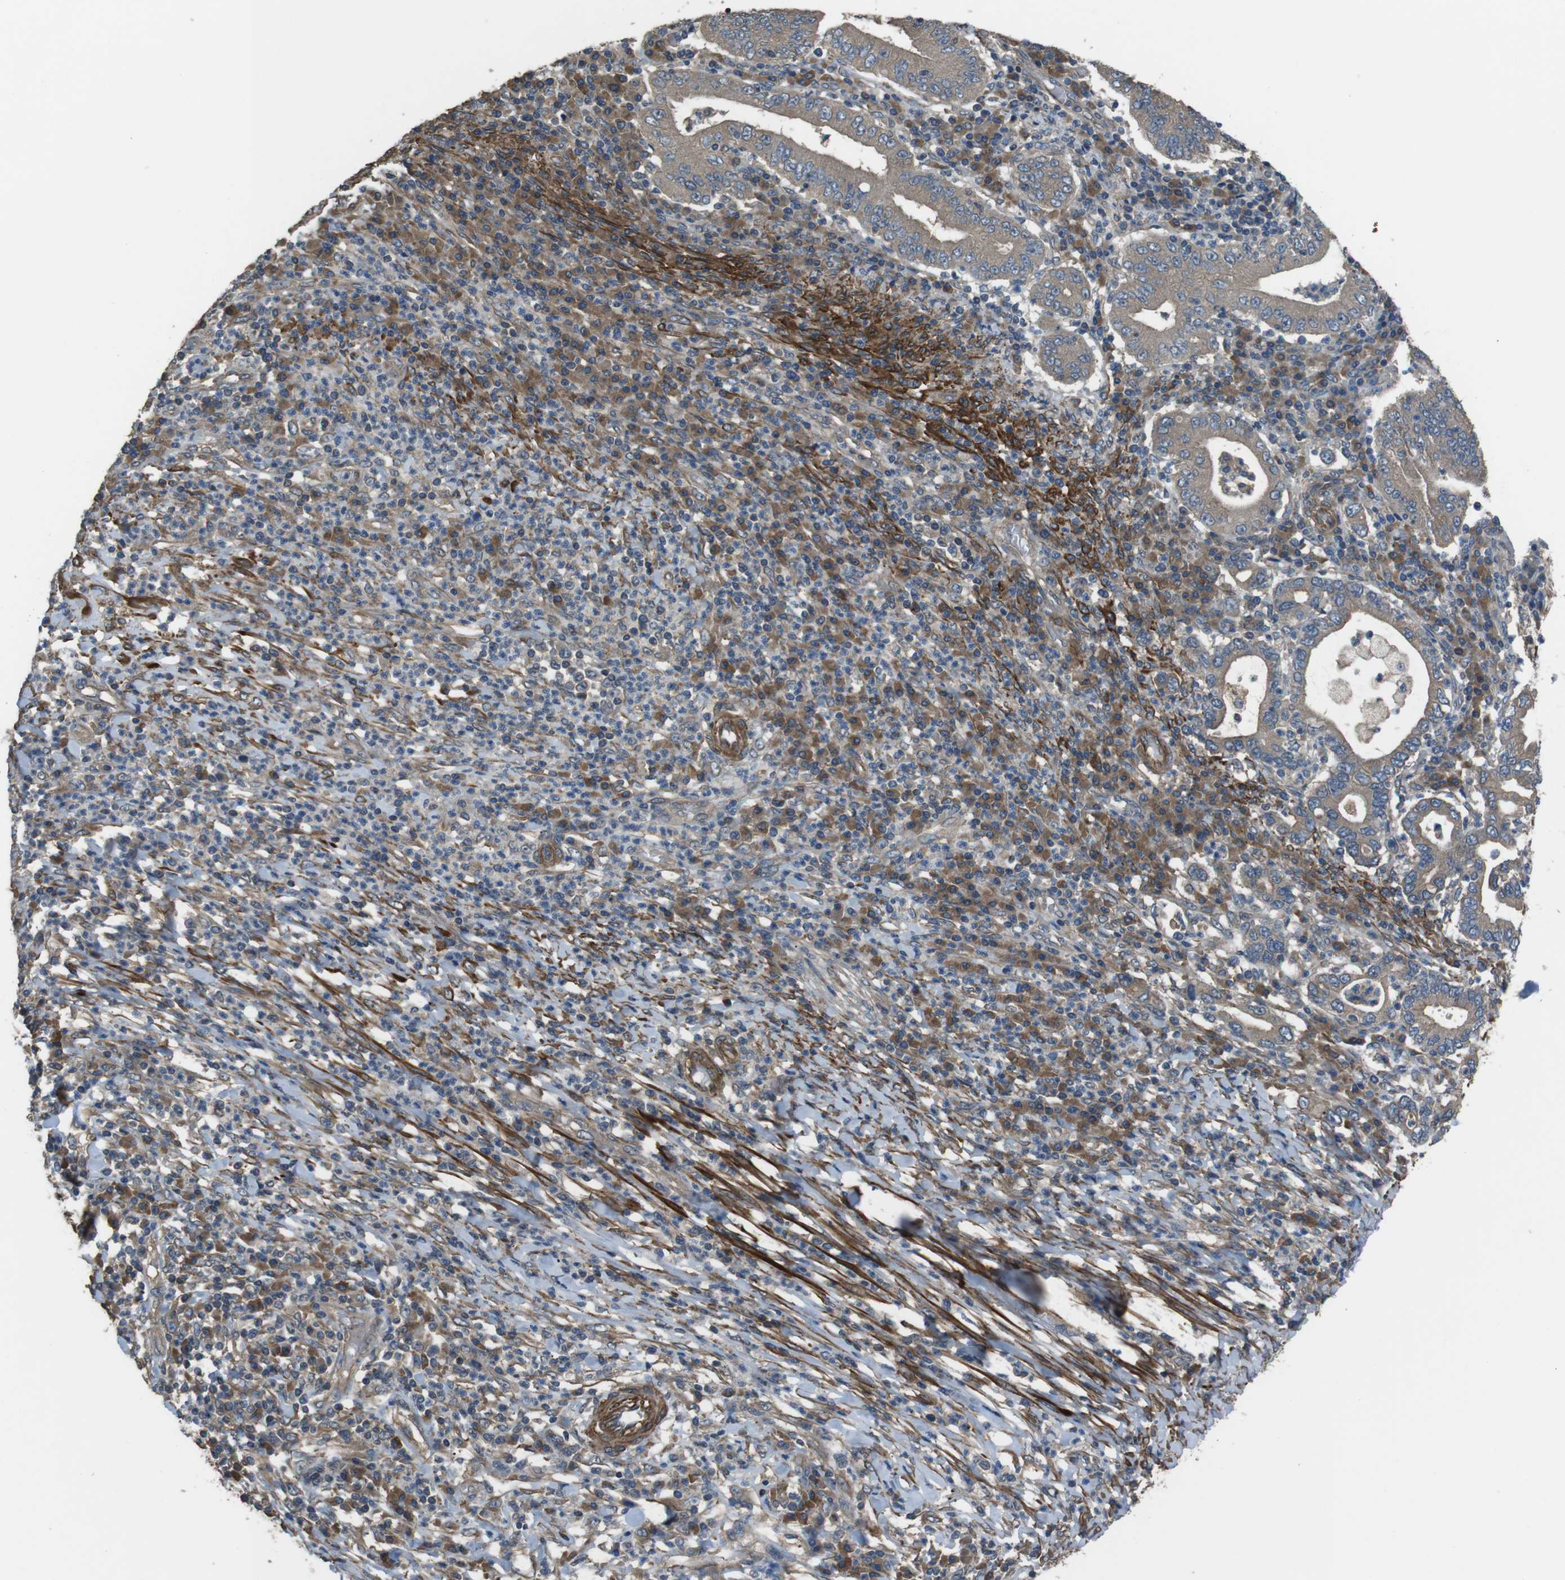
{"staining": {"intensity": "weak", "quantity": ">75%", "location": "cytoplasmic/membranous"}, "tissue": "stomach cancer", "cell_type": "Tumor cells", "image_type": "cancer", "snomed": [{"axis": "morphology", "description": "Normal tissue, NOS"}, {"axis": "morphology", "description": "Adenocarcinoma, NOS"}, {"axis": "topography", "description": "Esophagus"}, {"axis": "topography", "description": "Stomach, upper"}, {"axis": "topography", "description": "Peripheral nerve tissue"}], "caption": "Stomach adenocarcinoma tissue reveals weak cytoplasmic/membranous expression in about >75% of tumor cells, visualized by immunohistochemistry.", "gene": "FUT2", "patient": {"sex": "male", "age": 62}}